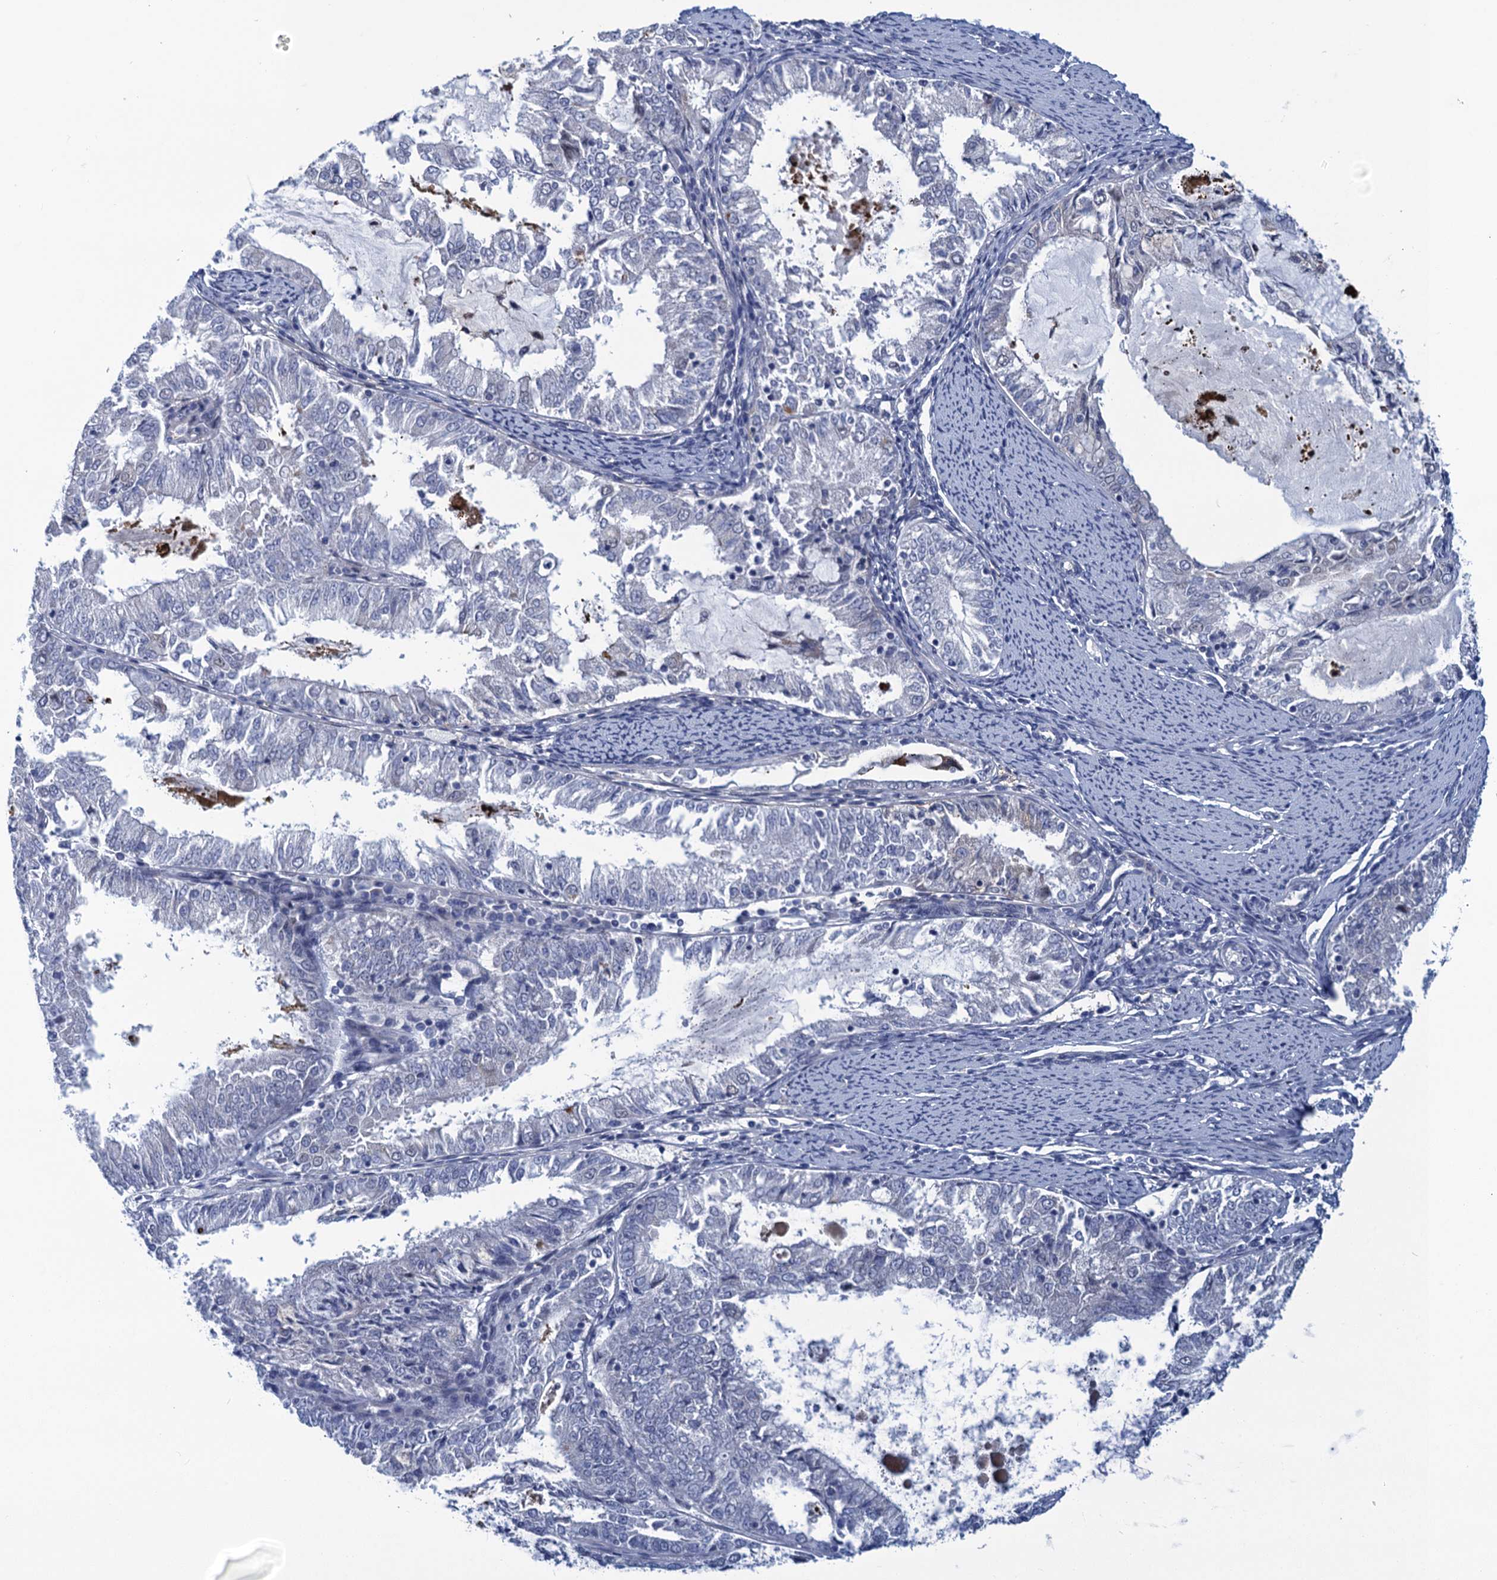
{"staining": {"intensity": "negative", "quantity": "none", "location": "none"}, "tissue": "endometrial cancer", "cell_type": "Tumor cells", "image_type": "cancer", "snomed": [{"axis": "morphology", "description": "Adenocarcinoma, NOS"}, {"axis": "topography", "description": "Endometrium"}], "caption": "A histopathology image of human adenocarcinoma (endometrial) is negative for staining in tumor cells.", "gene": "SCEL", "patient": {"sex": "female", "age": 57}}